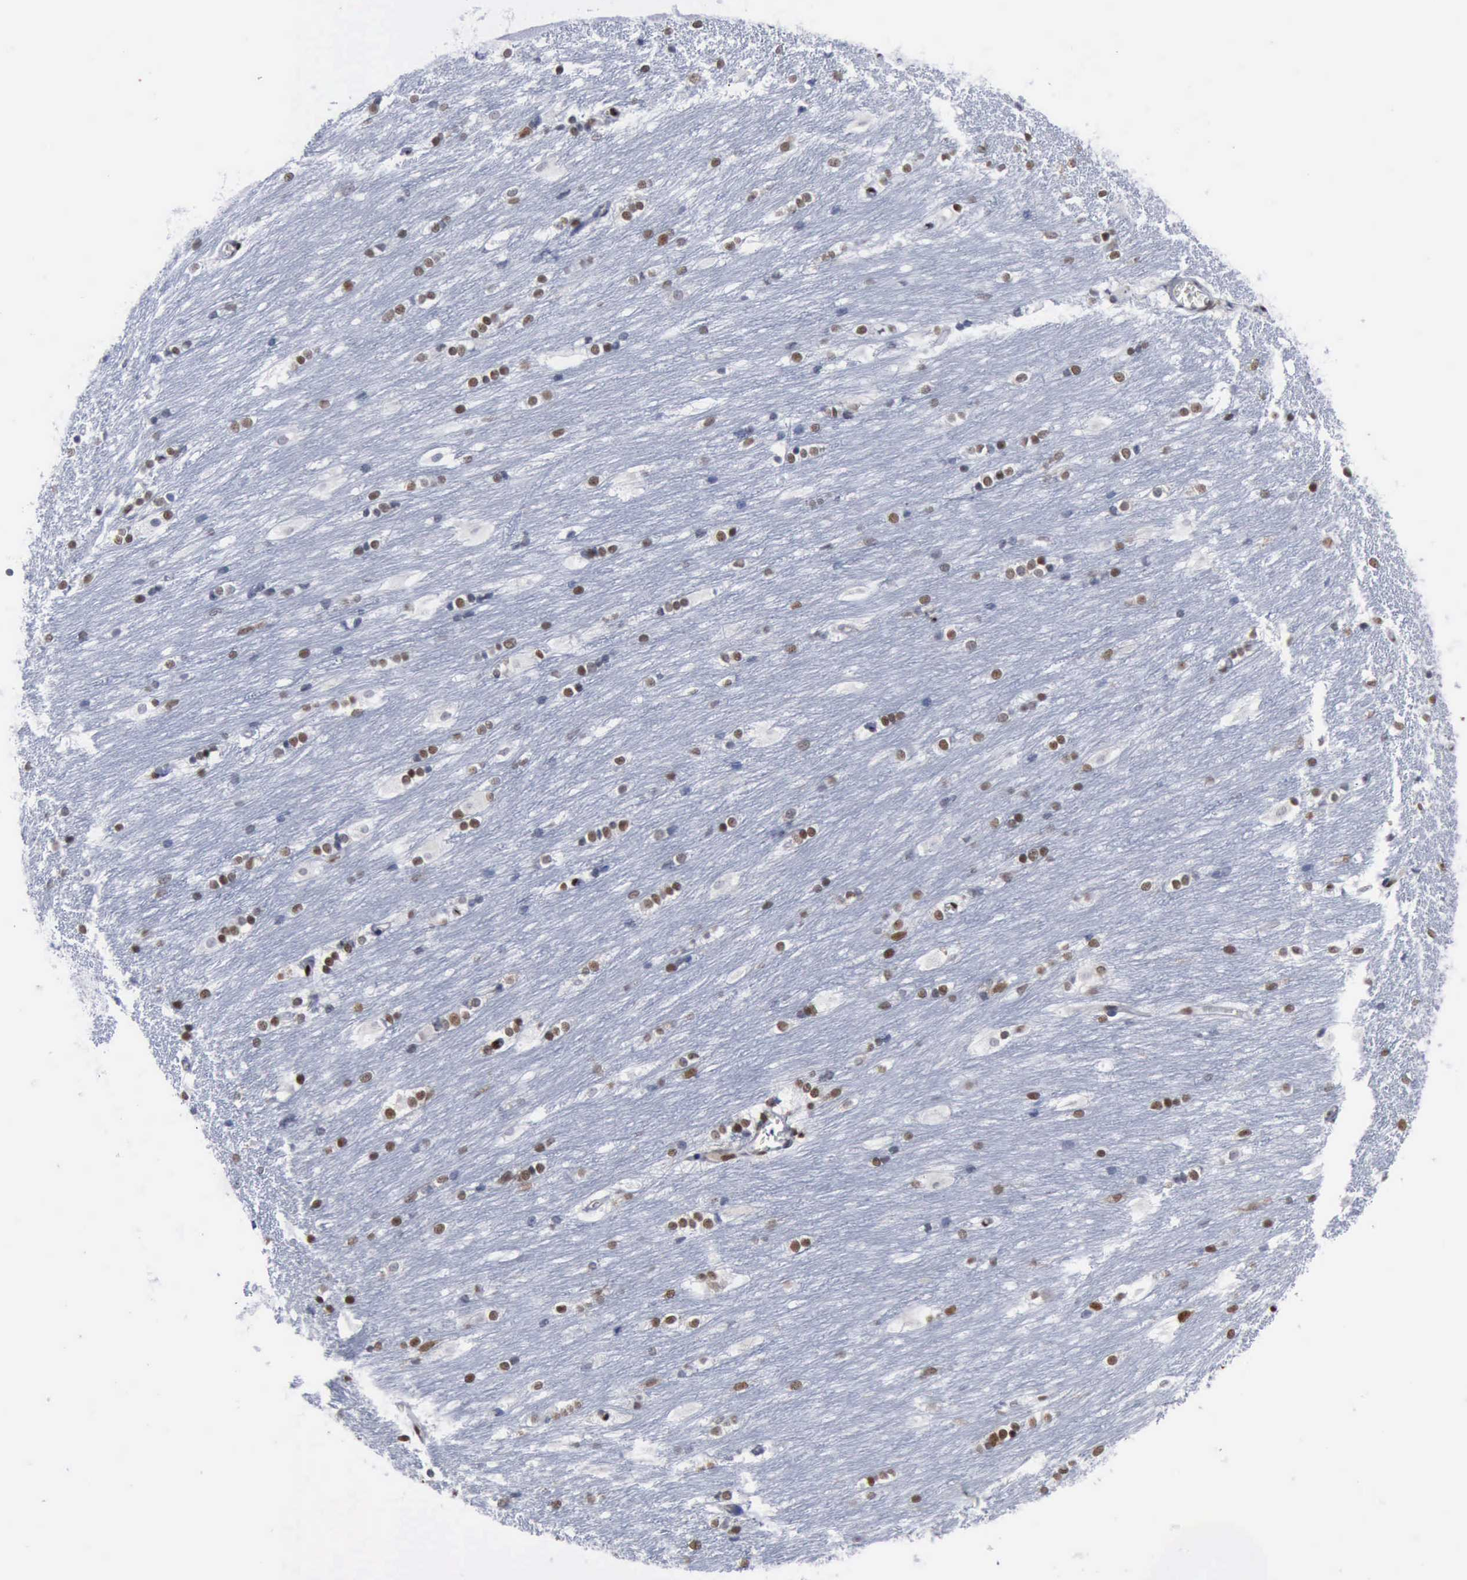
{"staining": {"intensity": "weak", "quantity": "25%-75%", "location": "nuclear"}, "tissue": "caudate", "cell_type": "Glial cells", "image_type": "normal", "snomed": [{"axis": "morphology", "description": "Normal tissue, NOS"}, {"axis": "topography", "description": "Lateral ventricle wall"}], "caption": "A high-resolution photomicrograph shows immunohistochemistry staining of benign caudate, which displays weak nuclear staining in about 25%-75% of glial cells. (IHC, brightfield microscopy, high magnification).", "gene": "PCNA", "patient": {"sex": "female", "age": 19}}